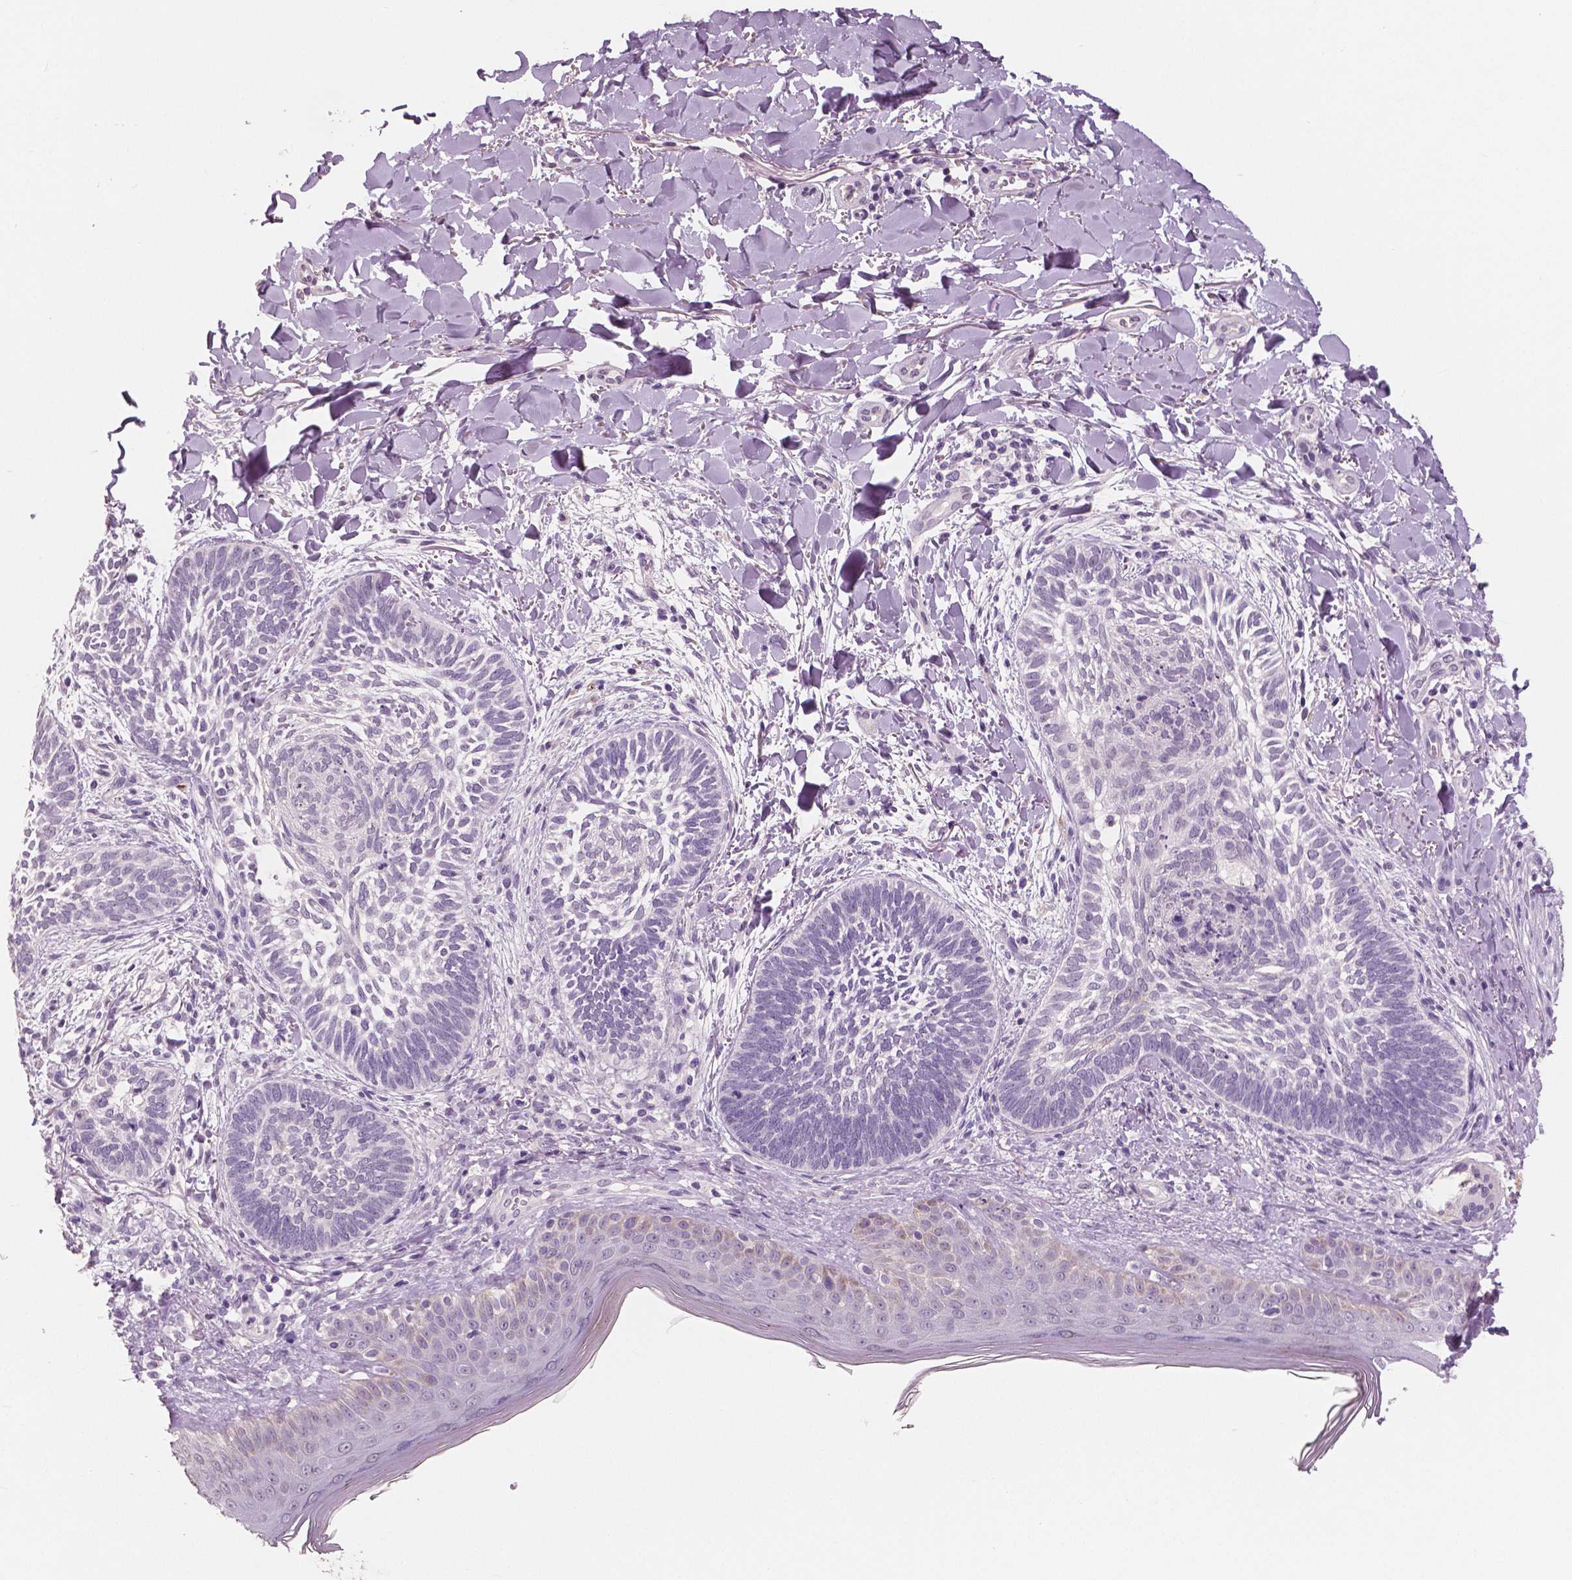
{"staining": {"intensity": "negative", "quantity": "none", "location": "none"}, "tissue": "skin cancer", "cell_type": "Tumor cells", "image_type": "cancer", "snomed": [{"axis": "morphology", "description": "Normal tissue, NOS"}, {"axis": "morphology", "description": "Basal cell carcinoma"}, {"axis": "topography", "description": "Skin"}], "caption": "This is an immunohistochemistry (IHC) image of human skin cancer. There is no positivity in tumor cells.", "gene": "NECAB1", "patient": {"sex": "male", "age": 46}}